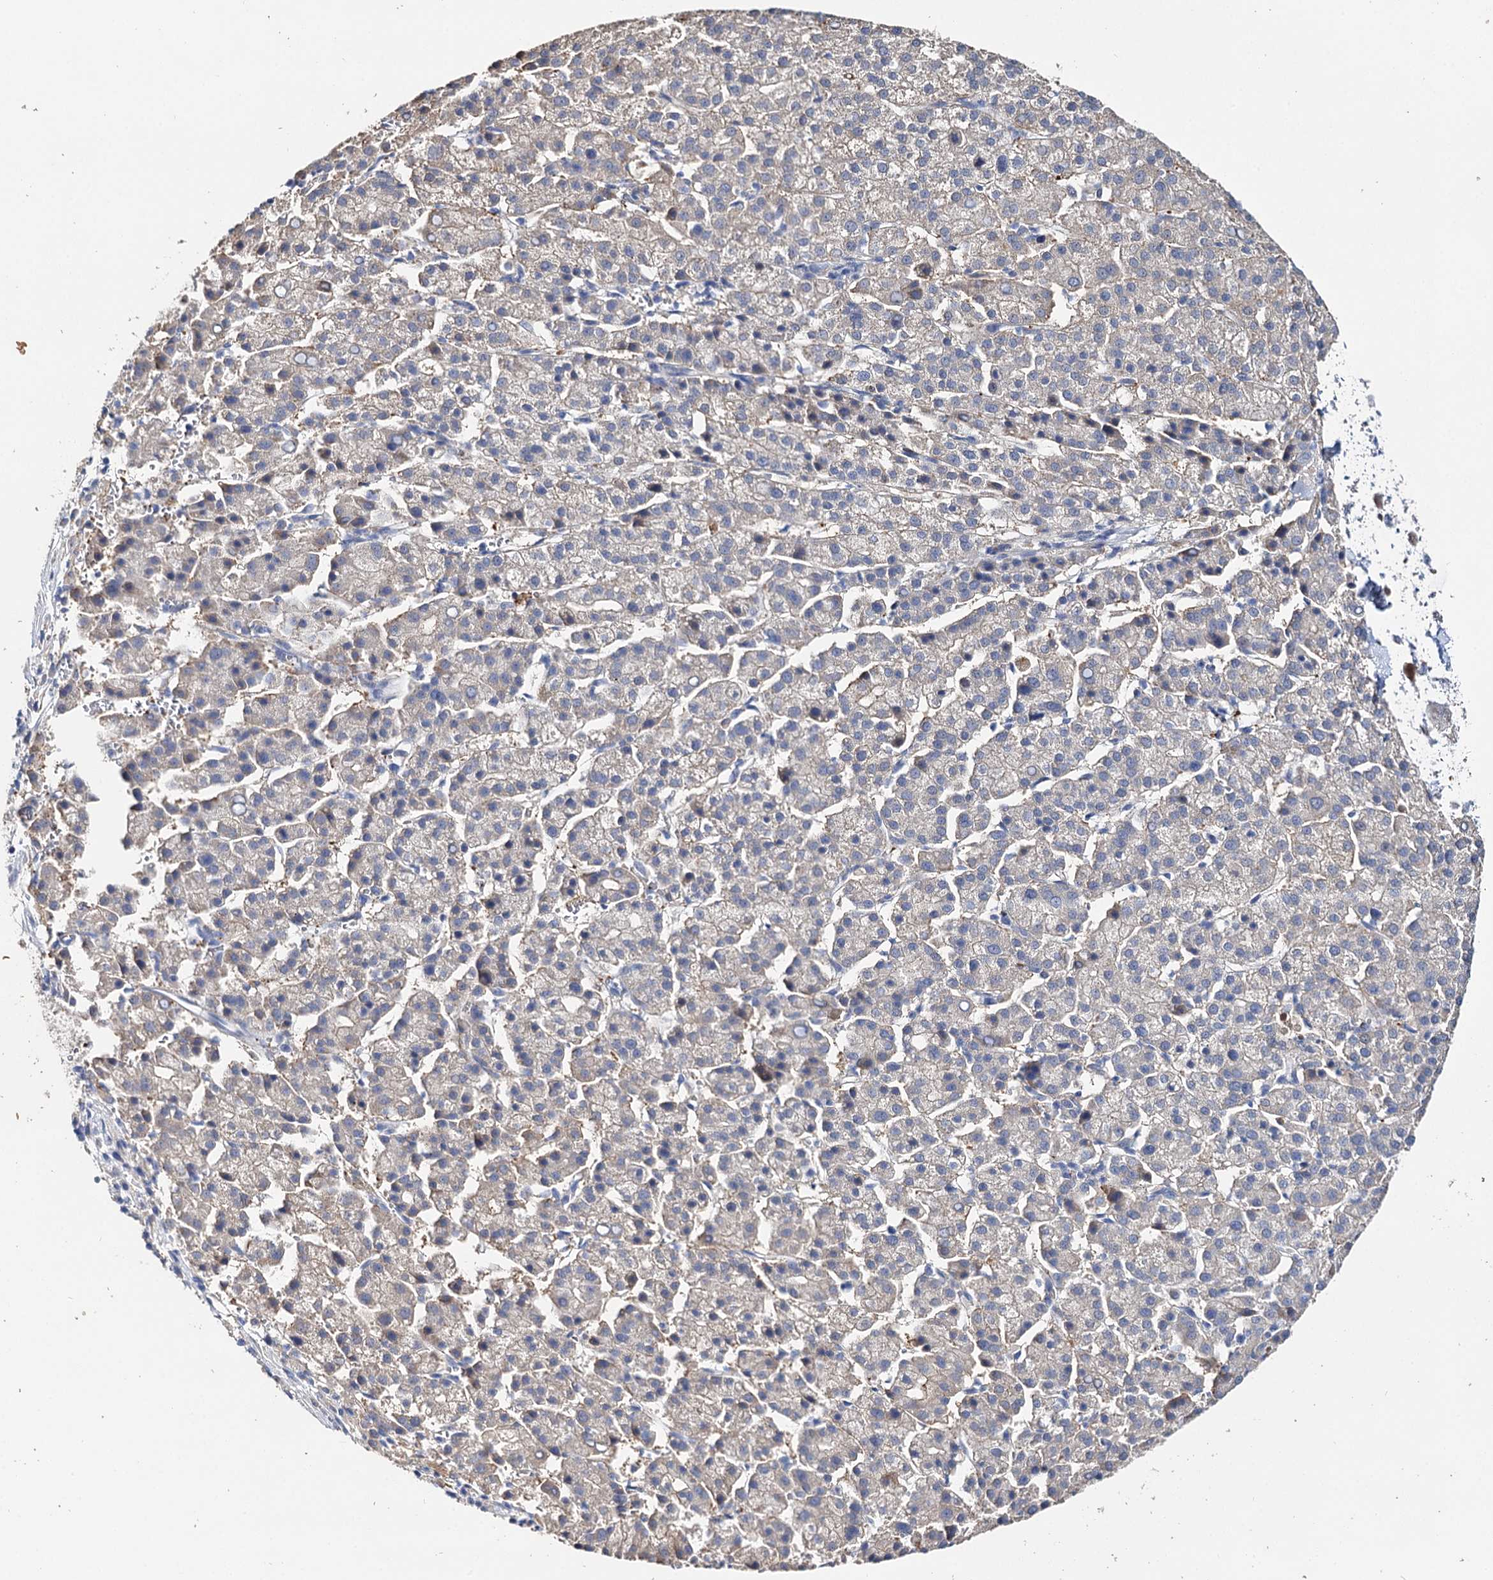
{"staining": {"intensity": "weak", "quantity": "<25%", "location": "cytoplasmic/membranous"}, "tissue": "liver cancer", "cell_type": "Tumor cells", "image_type": "cancer", "snomed": [{"axis": "morphology", "description": "Carcinoma, Hepatocellular, NOS"}, {"axis": "topography", "description": "Liver"}], "caption": "Protein analysis of liver cancer (hepatocellular carcinoma) displays no significant staining in tumor cells.", "gene": "DNAH6", "patient": {"sex": "female", "age": 58}}